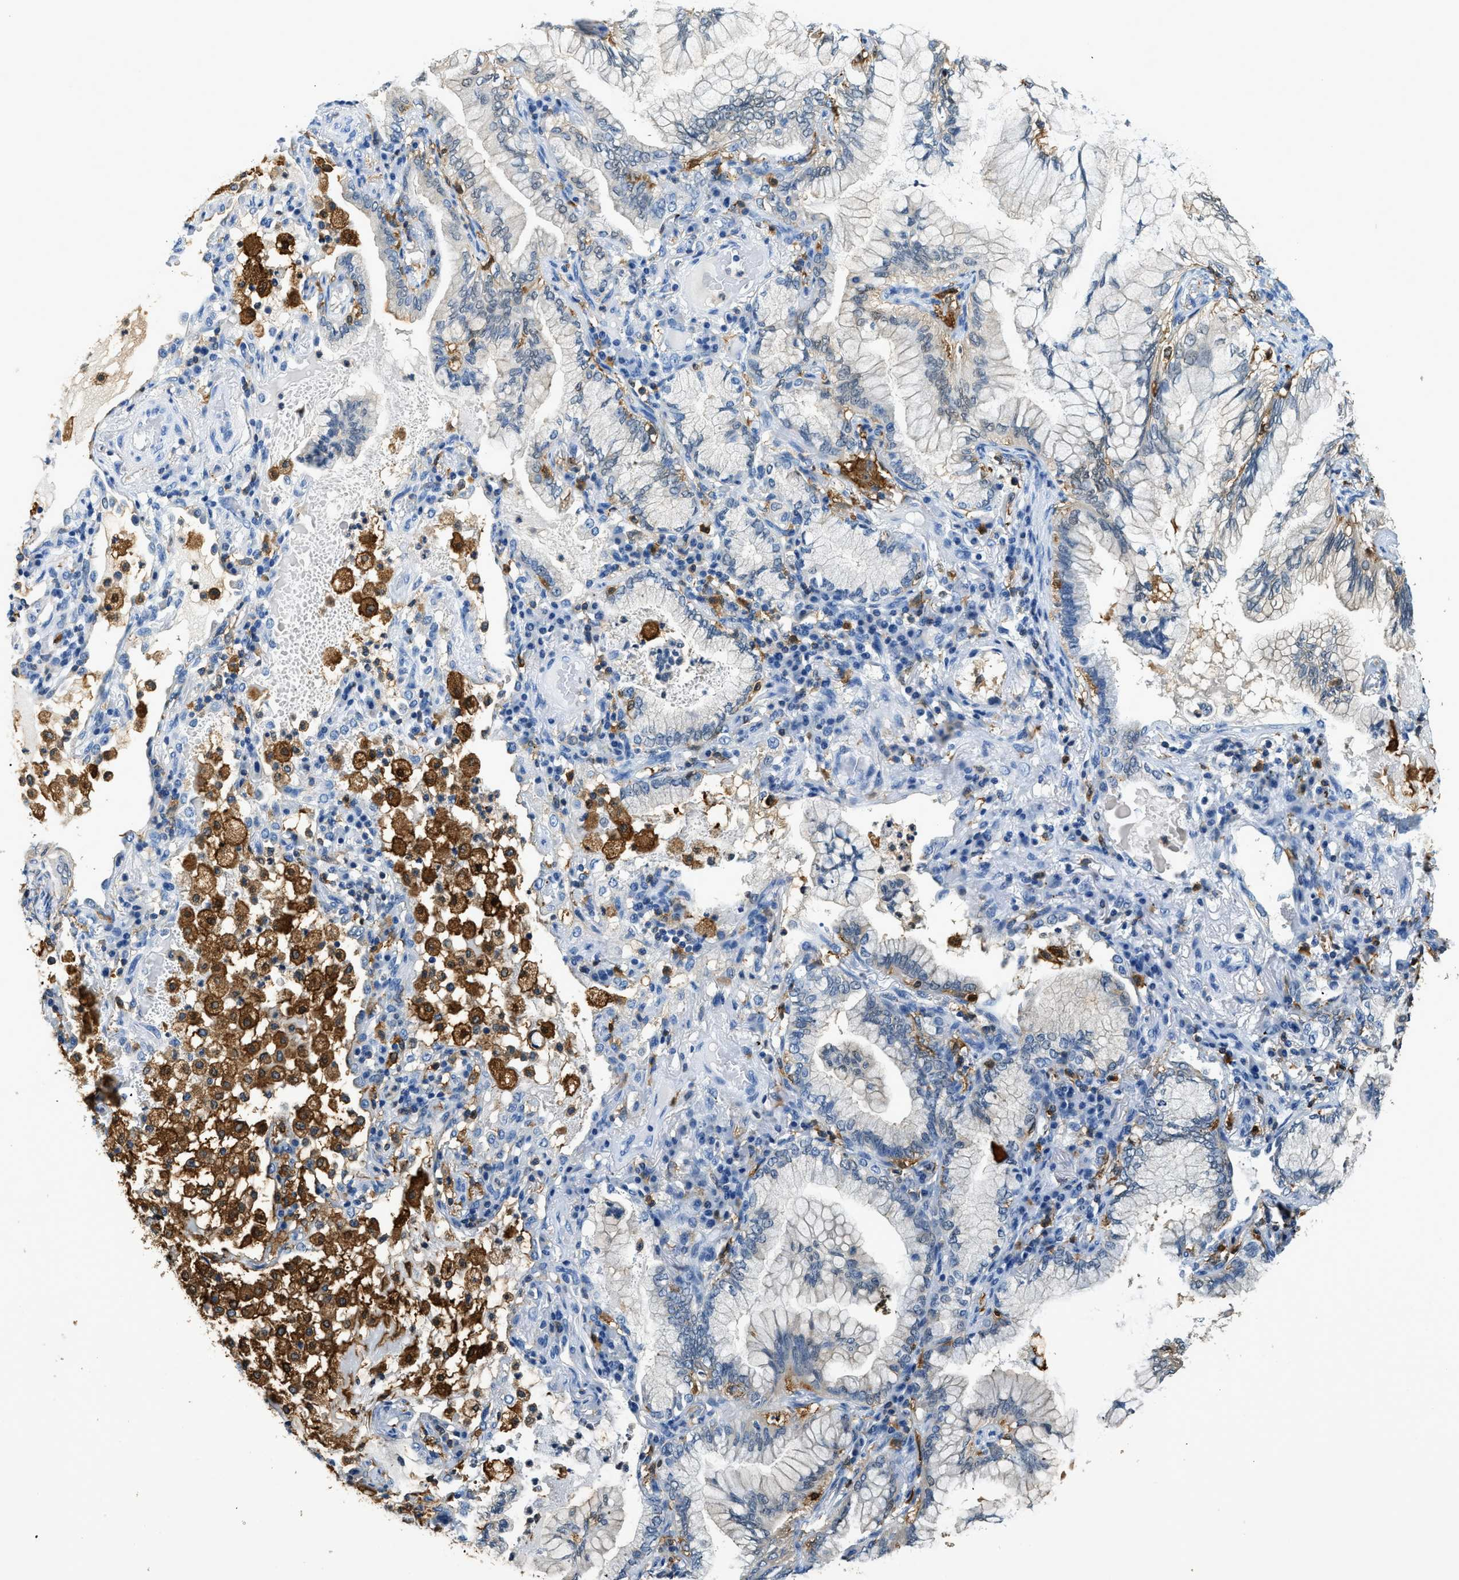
{"staining": {"intensity": "negative", "quantity": "none", "location": "none"}, "tissue": "lung cancer", "cell_type": "Tumor cells", "image_type": "cancer", "snomed": [{"axis": "morphology", "description": "Adenocarcinoma, NOS"}, {"axis": "topography", "description": "Lung"}], "caption": "High power microscopy histopathology image of an immunohistochemistry (IHC) micrograph of lung adenocarcinoma, revealing no significant staining in tumor cells. The staining was performed using DAB to visualize the protein expression in brown, while the nuclei were stained in blue with hematoxylin (Magnification: 20x).", "gene": "CAPG", "patient": {"sex": "female", "age": 70}}